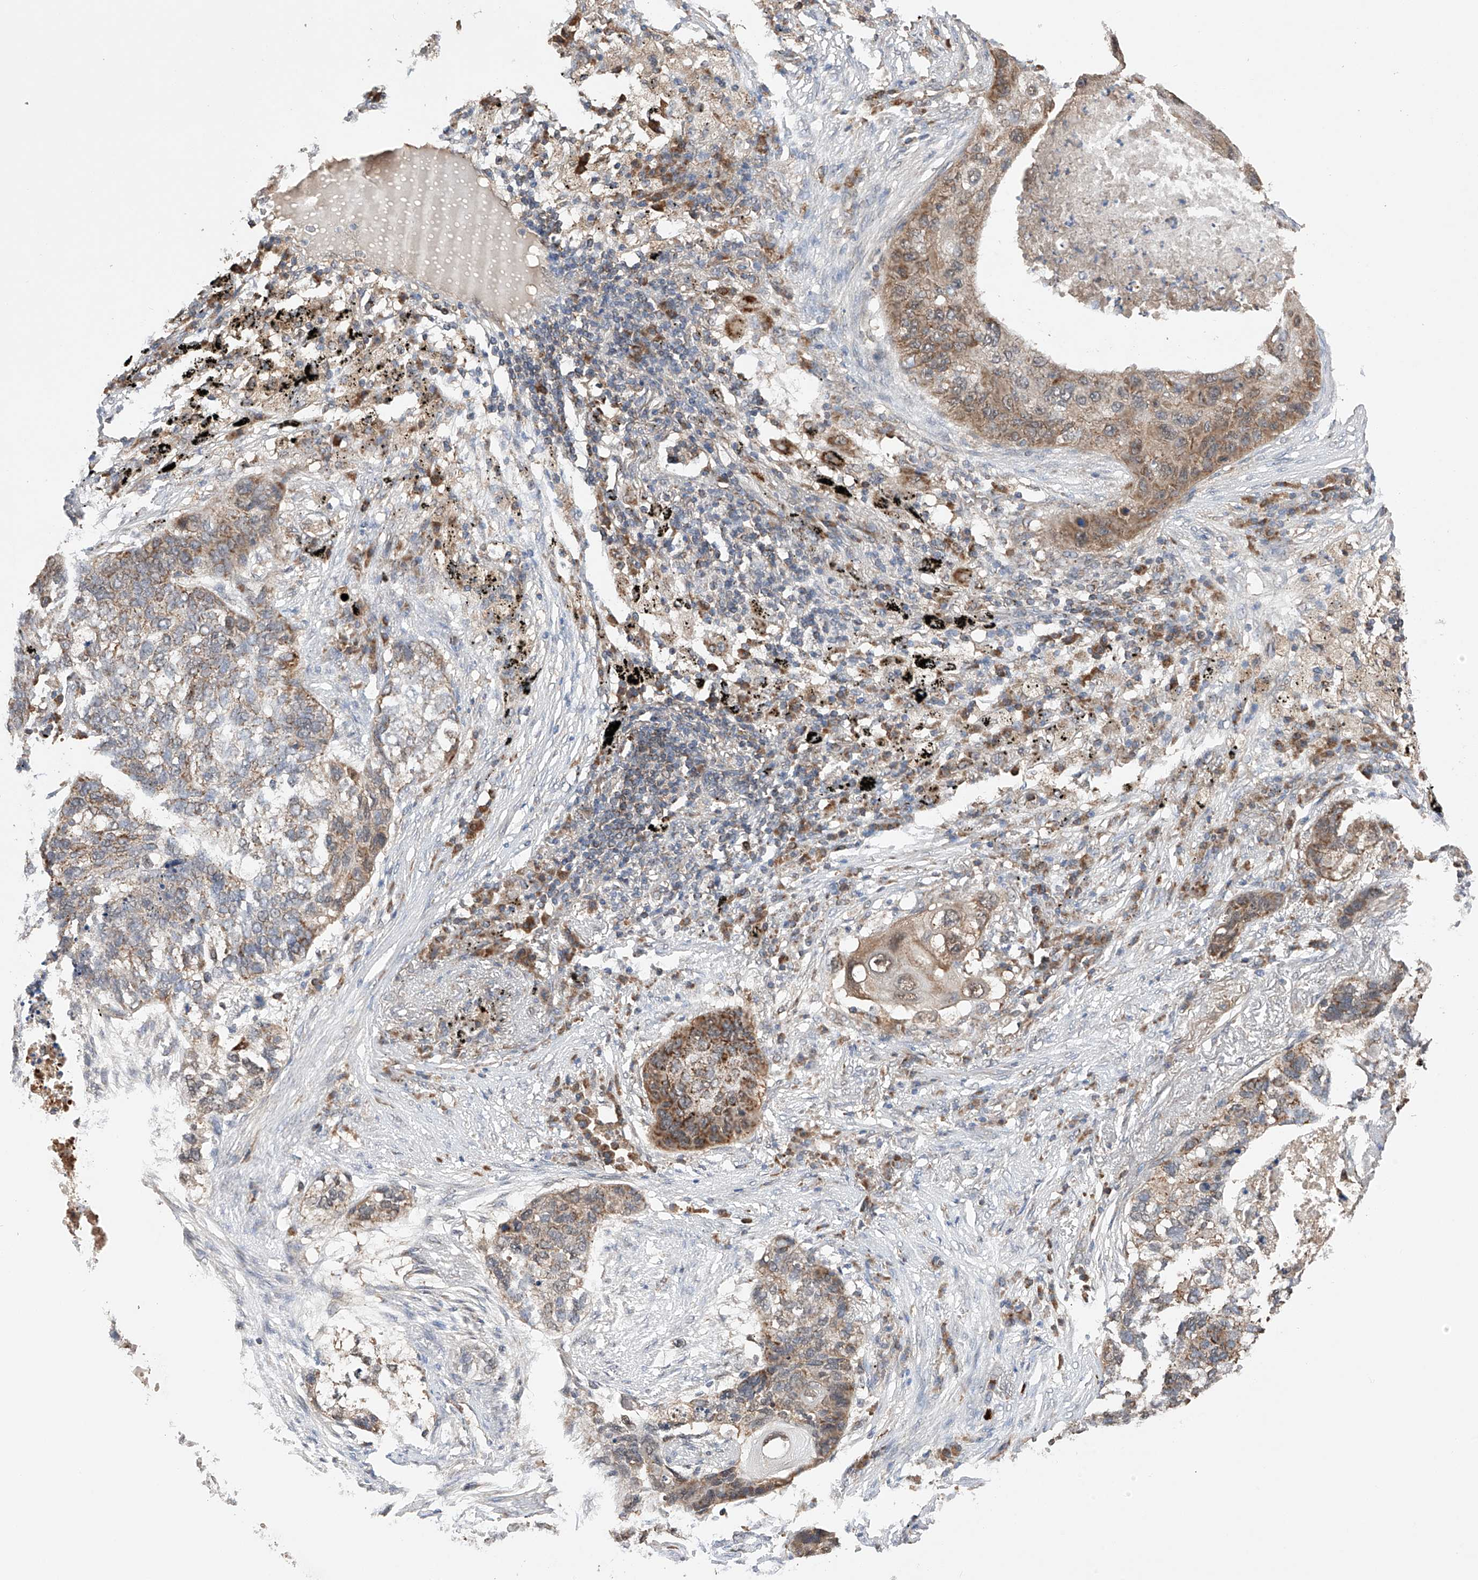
{"staining": {"intensity": "moderate", "quantity": ">75%", "location": "cytoplasmic/membranous"}, "tissue": "lung cancer", "cell_type": "Tumor cells", "image_type": "cancer", "snomed": [{"axis": "morphology", "description": "Squamous cell carcinoma, NOS"}, {"axis": "topography", "description": "Lung"}], "caption": "An image showing moderate cytoplasmic/membranous positivity in approximately >75% of tumor cells in lung cancer, as visualized by brown immunohistochemical staining.", "gene": "SDHAF4", "patient": {"sex": "female", "age": 63}}